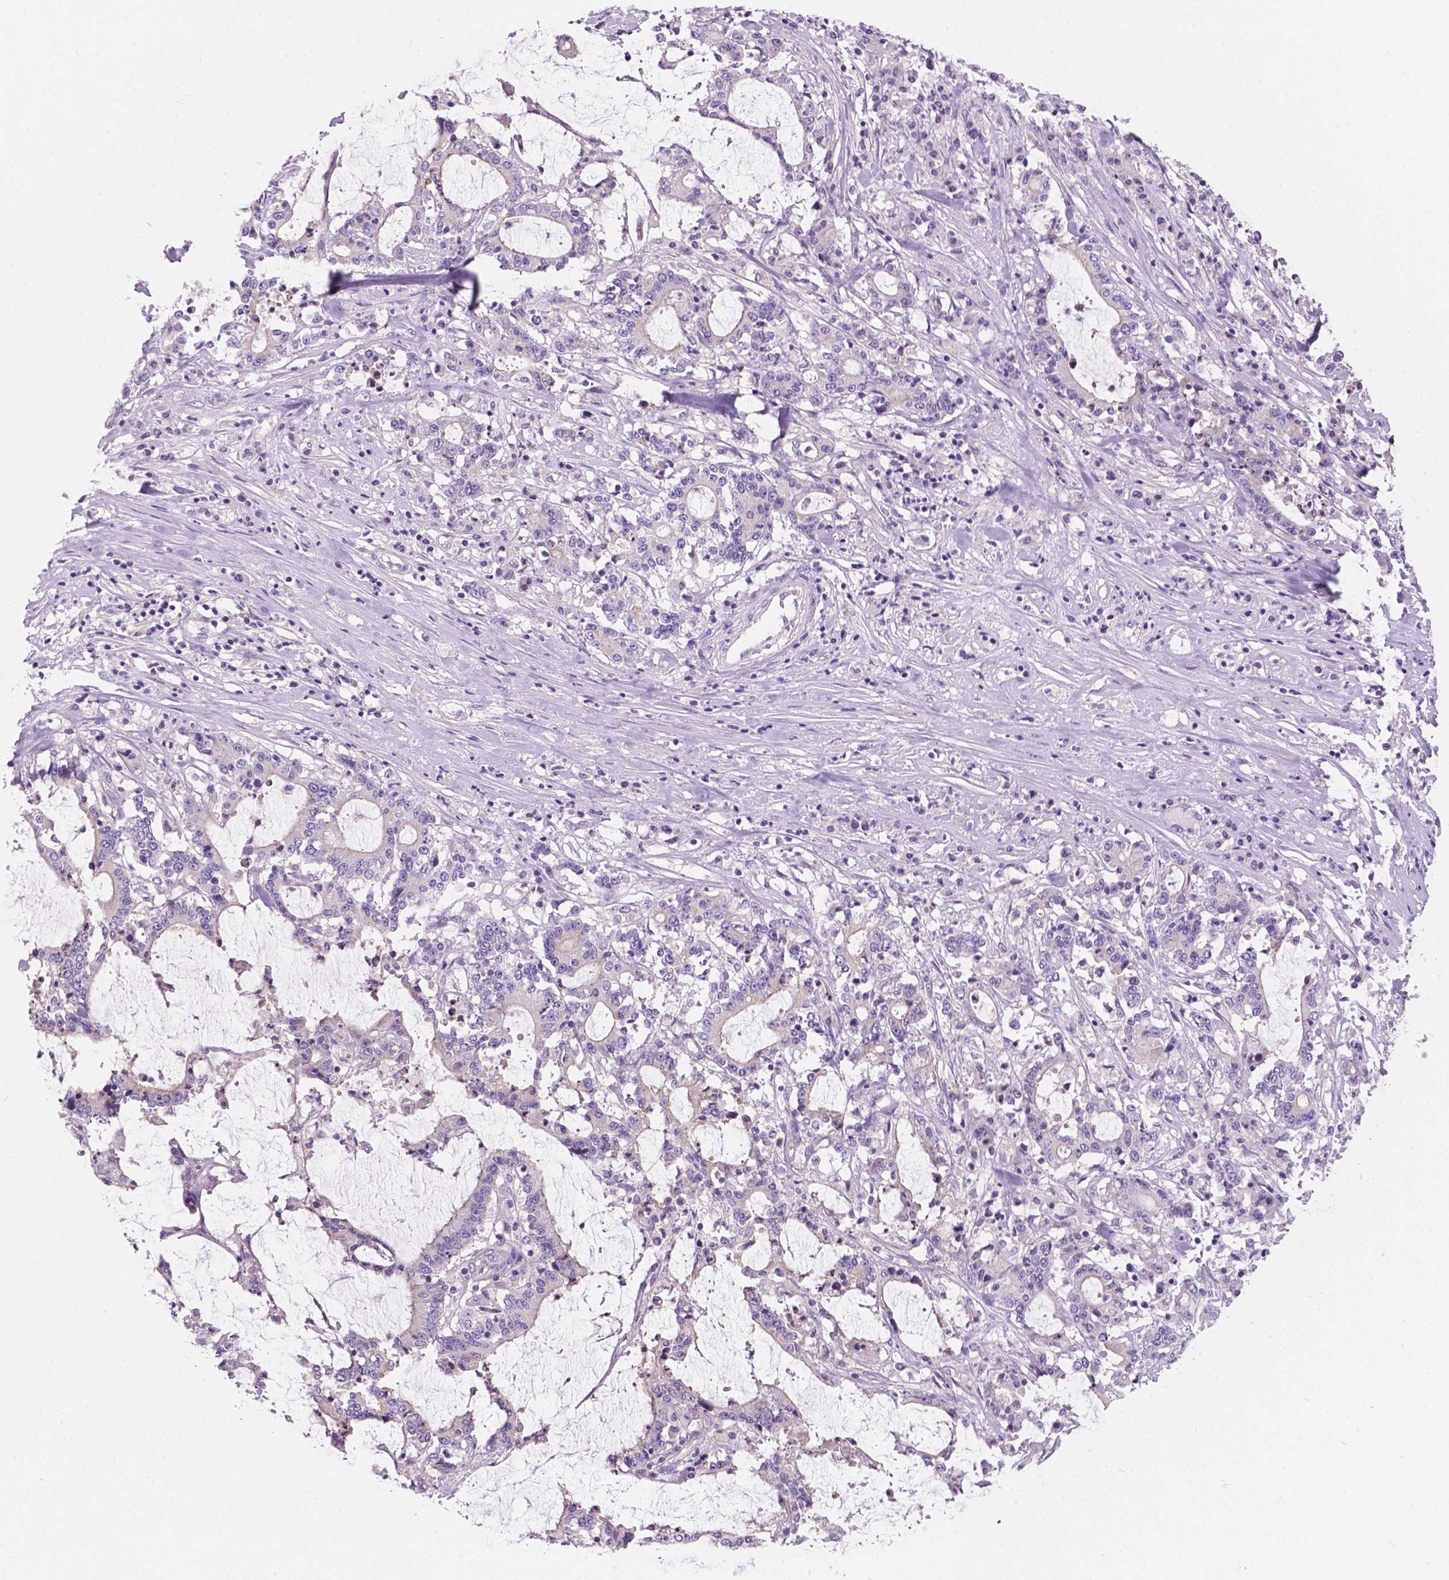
{"staining": {"intensity": "negative", "quantity": "none", "location": "none"}, "tissue": "stomach cancer", "cell_type": "Tumor cells", "image_type": "cancer", "snomed": [{"axis": "morphology", "description": "Adenocarcinoma, NOS"}, {"axis": "topography", "description": "Stomach, upper"}], "caption": "This is an immunohistochemistry (IHC) image of stomach cancer (adenocarcinoma). There is no positivity in tumor cells.", "gene": "ARMS2", "patient": {"sex": "male", "age": 68}}